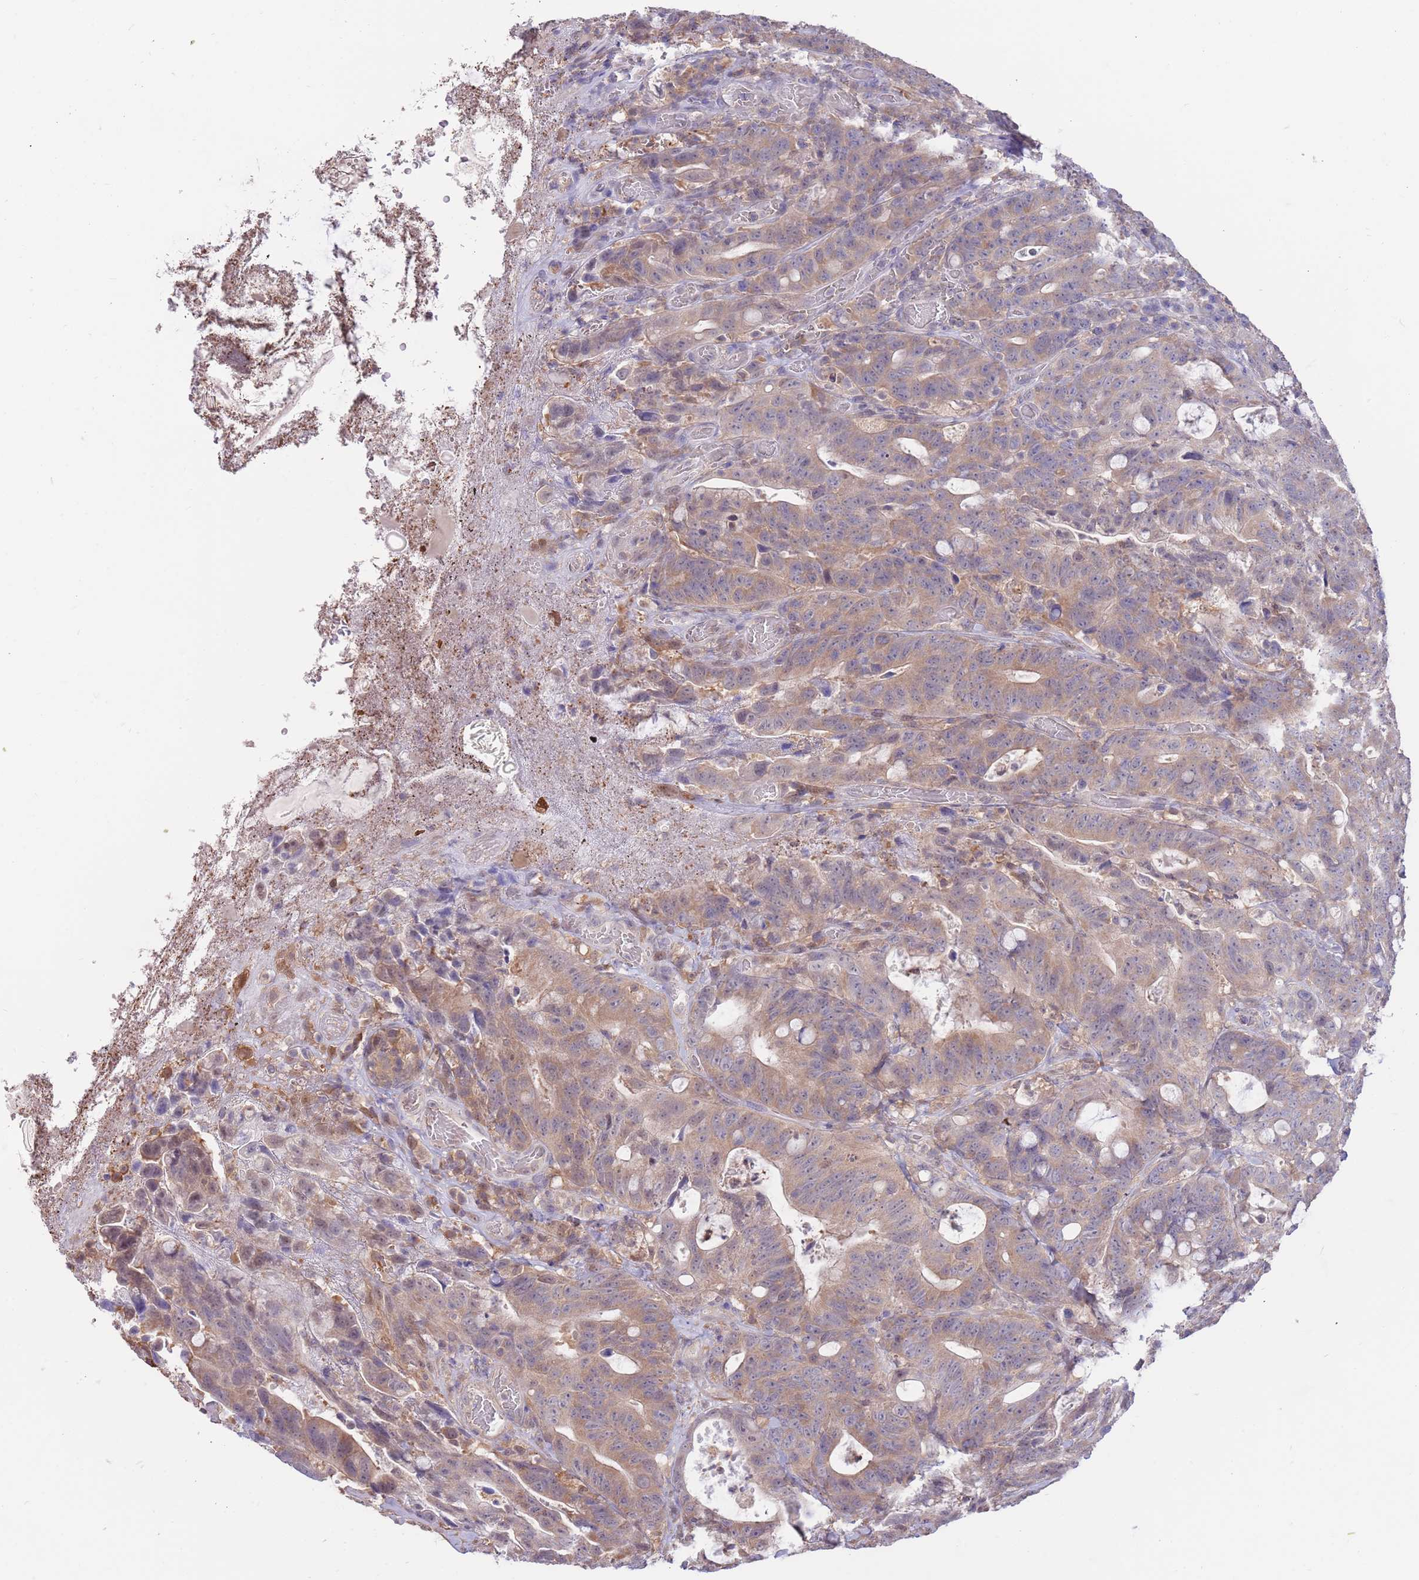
{"staining": {"intensity": "moderate", "quantity": ">75%", "location": "cytoplasmic/membranous"}, "tissue": "colorectal cancer", "cell_type": "Tumor cells", "image_type": "cancer", "snomed": [{"axis": "morphology", "description": "Adenocarcinoma, NOS"}, {"axis": "topography", "description": "Colon"}], "caption": "Human colorectal cancer stained for a protein (brown) shows moderate cytoplasmic/membranous positive expression in approximately >75% of tumor cells.", "gene": "AP5S1", "patient": {"sex": "female", "age": 82}}